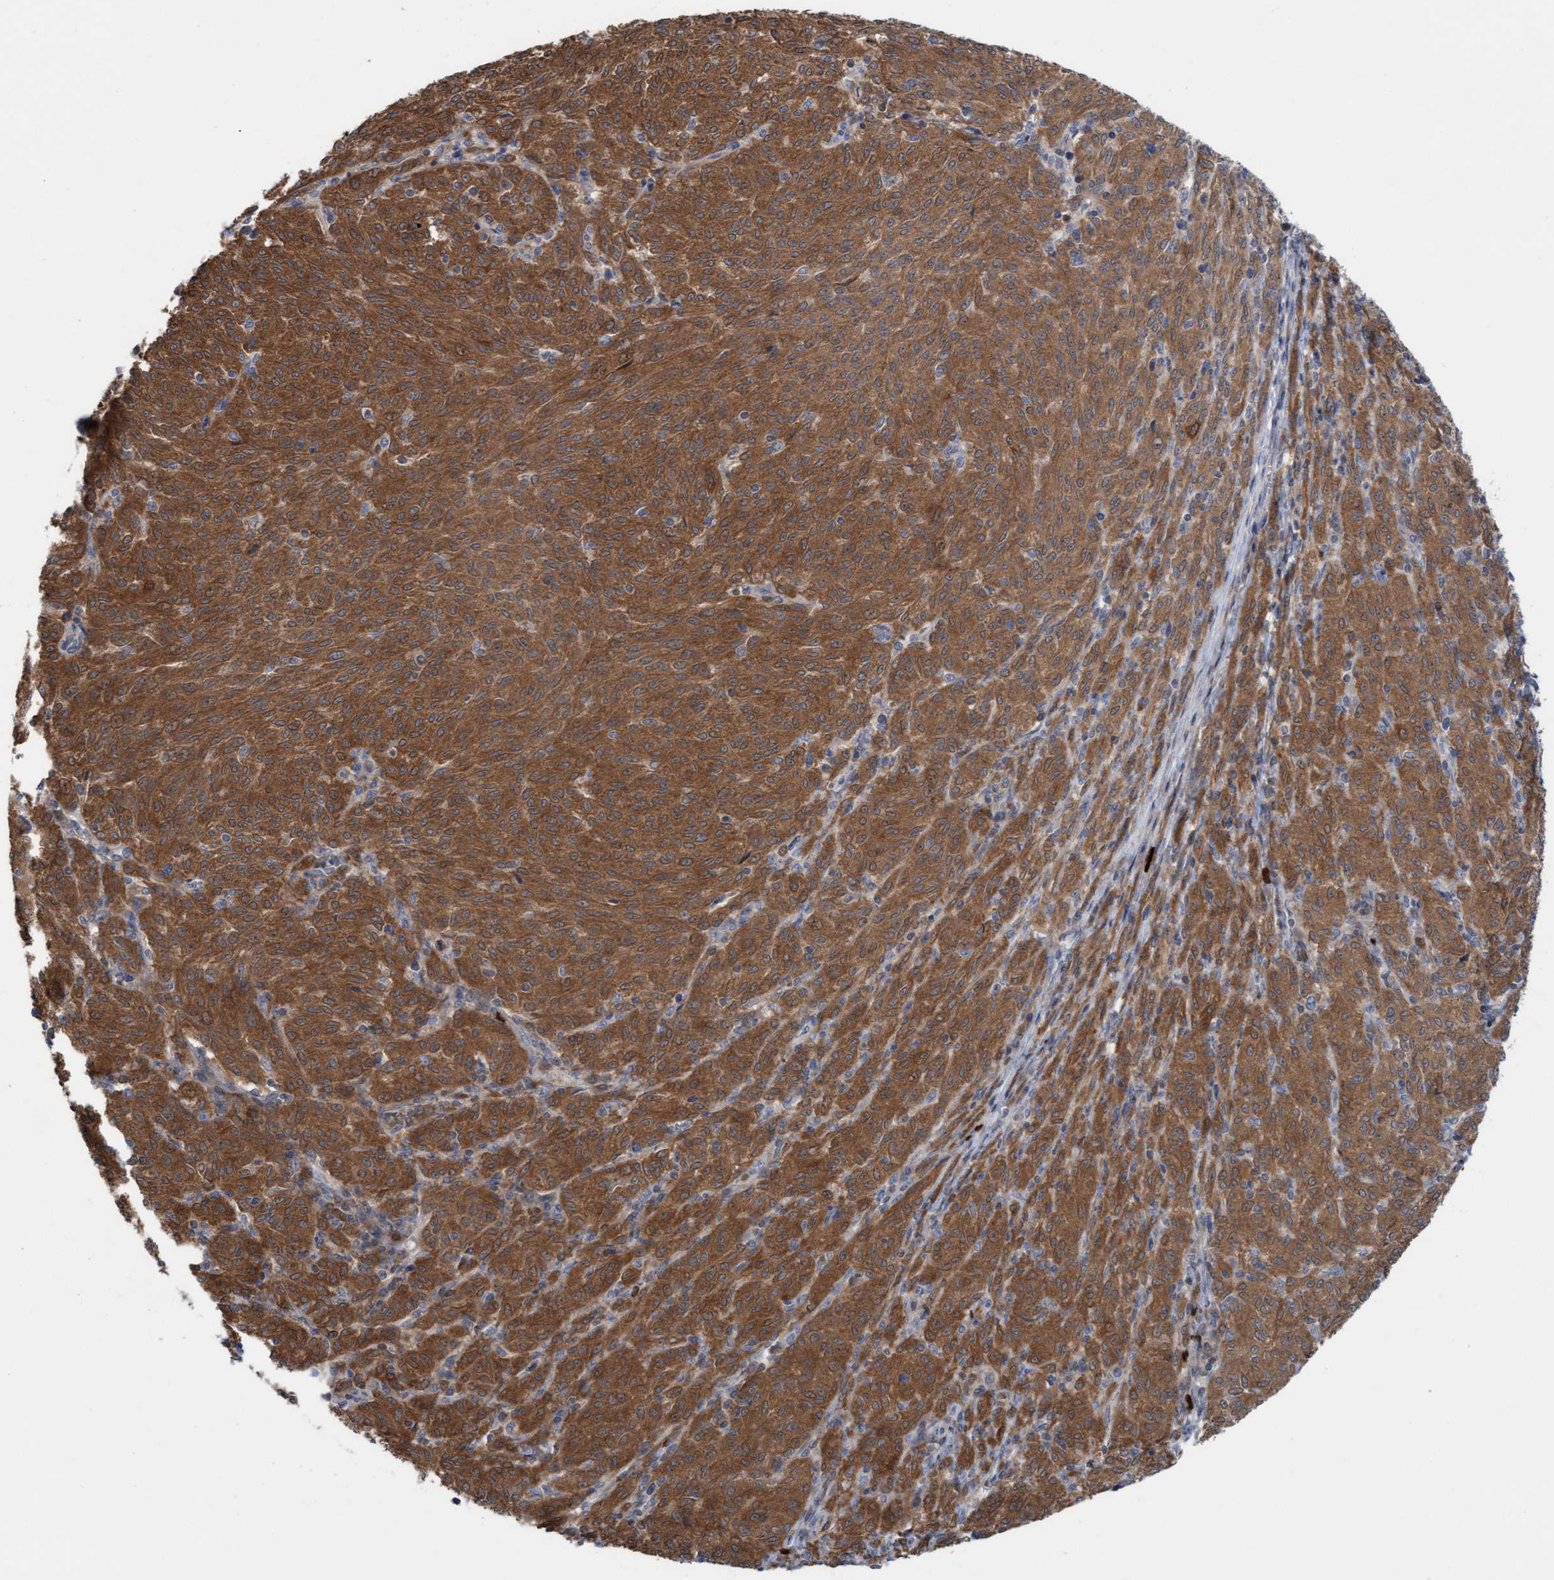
{"staining": {"intensity": "moderate", "quantity": ">75%", "location": "cytoplasmic/membranous"}, "tissue": "melanoma", "cell_type": "Tumor cells", "image_type": "cancer", "snomed": [{"axis": "morphology", "description": "Malignant melanoma, NOS"}, {"axis": "topography", "description": "Skin"}], "caption": "High-power microscopy captured an immunohistochemistry micrograph of malignant melanoma, revealing moderate cytoplasmic/membranous expression in approximately >75% of tumor cells.", "gene": "KLHL25", "patient": {"sex": "female", "age": 72}}